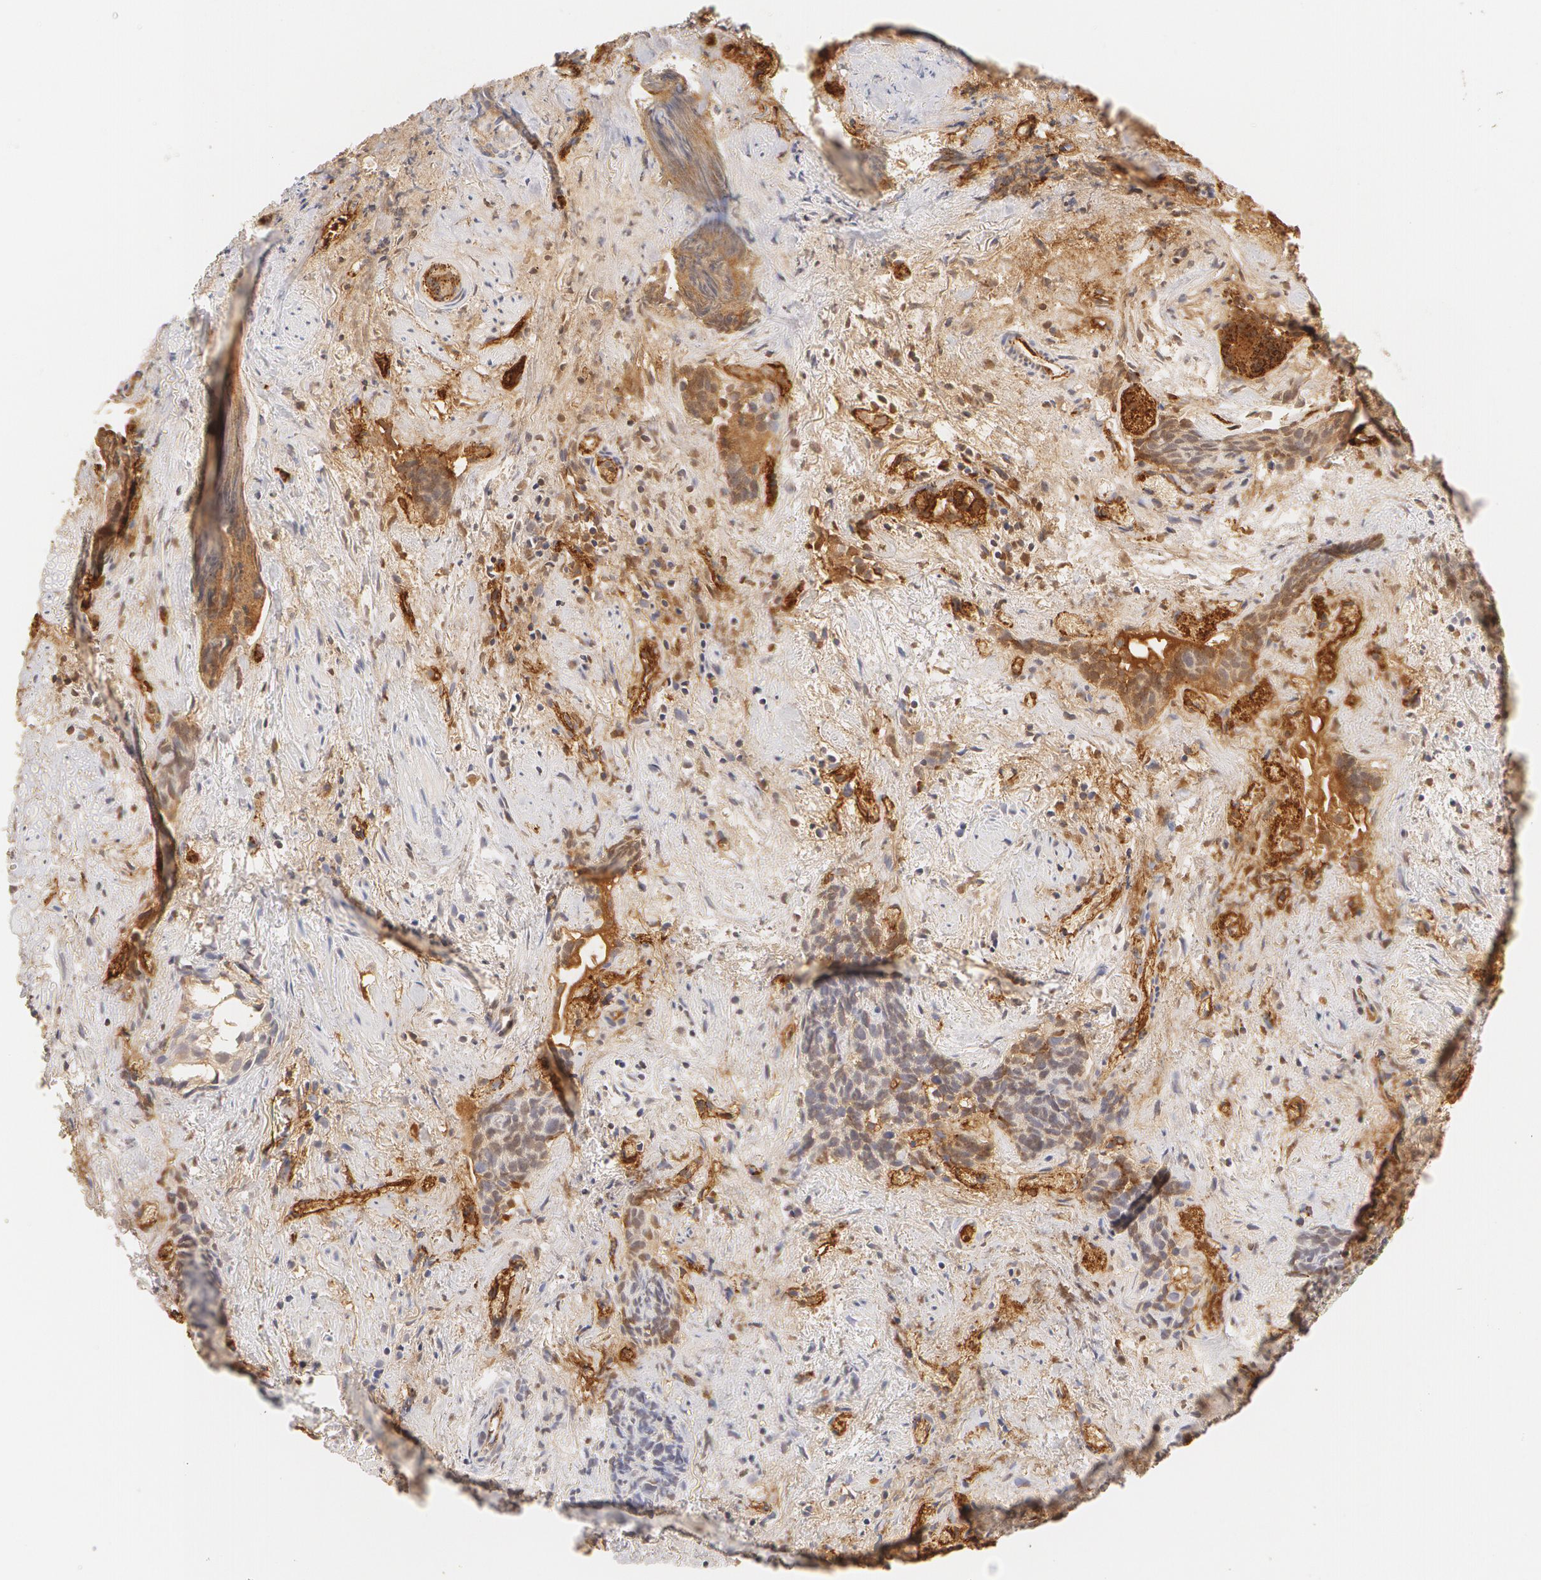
{"staining": {"intensity": "negative", "quantity": "none", "location": "none"}, "tissue": "urothelial cancer", "cell_type": "Tumor cells", "image_type": "cancer", "snomed": [{"axis": "morphology", "description": "Urothelial carcinoma, High grade"}, {"axis": "topography", "description": "Urinary bladder"}], "caption": "Histopathology image shows no protein positivity in tumor cells of urothelial cancer tissue. (IHC, brightfield microscopy, high magnification).", "gene": "VWF", "patient": {"sex": "female", "age": 78}}